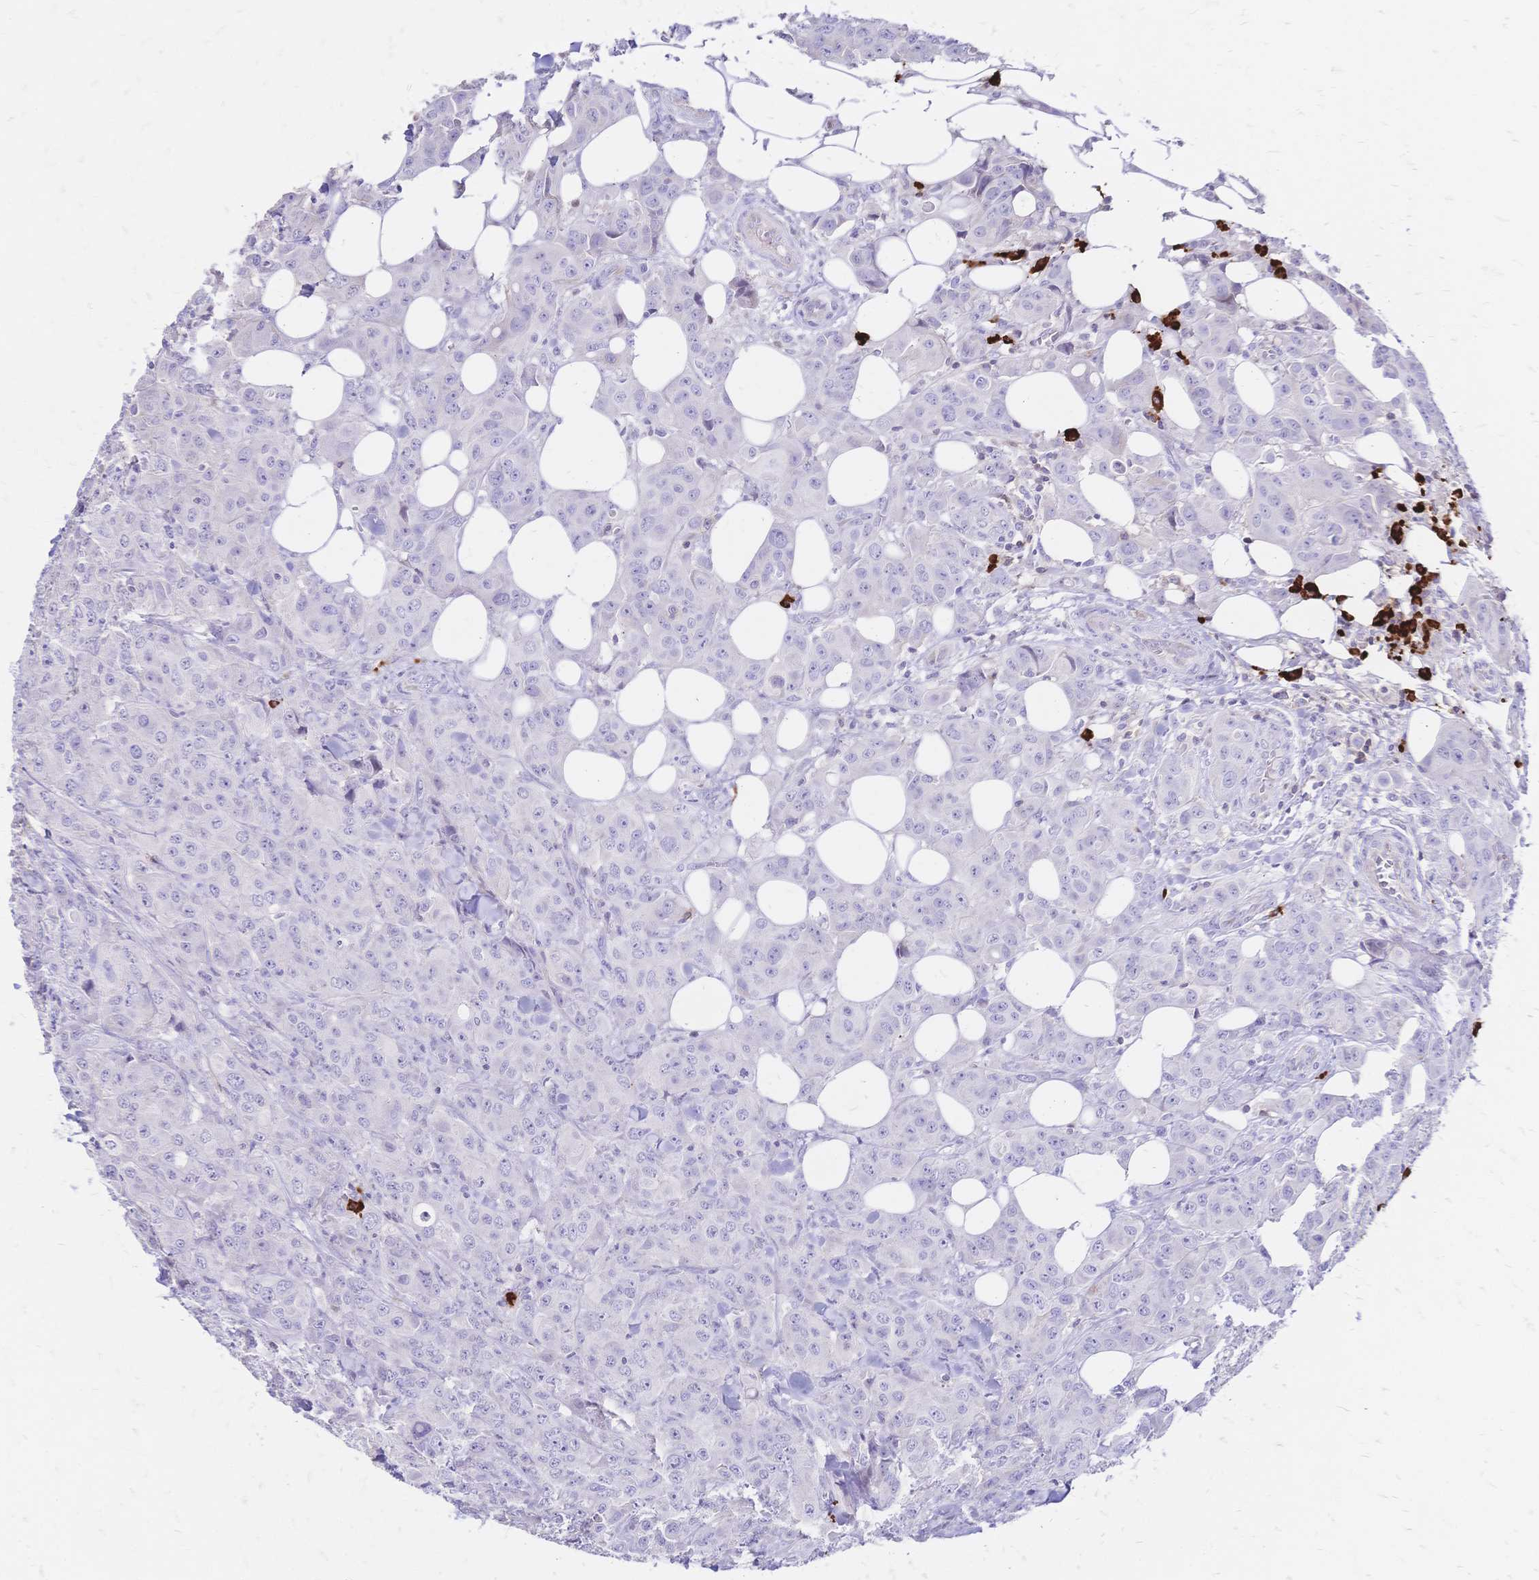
{"staining": {"intensity": "negative", "quantity": "none", "location": "none"}, "tissue": "breast cancer", "cell_type": "Tumor cells", "image_type": "cancer", "snomed": [{"axis": "morphology", "description": "Normal tissue, NOS"}, {"axis": "morphology", "description": "Duct carcinoma"}, {"axis": "topography", "description": "Breast"}], "caption": "Tumor cells show no significant protein staining in breast cancer.", "gene": "IL2RA", "patient": {"sex": "female", "age": 43}}